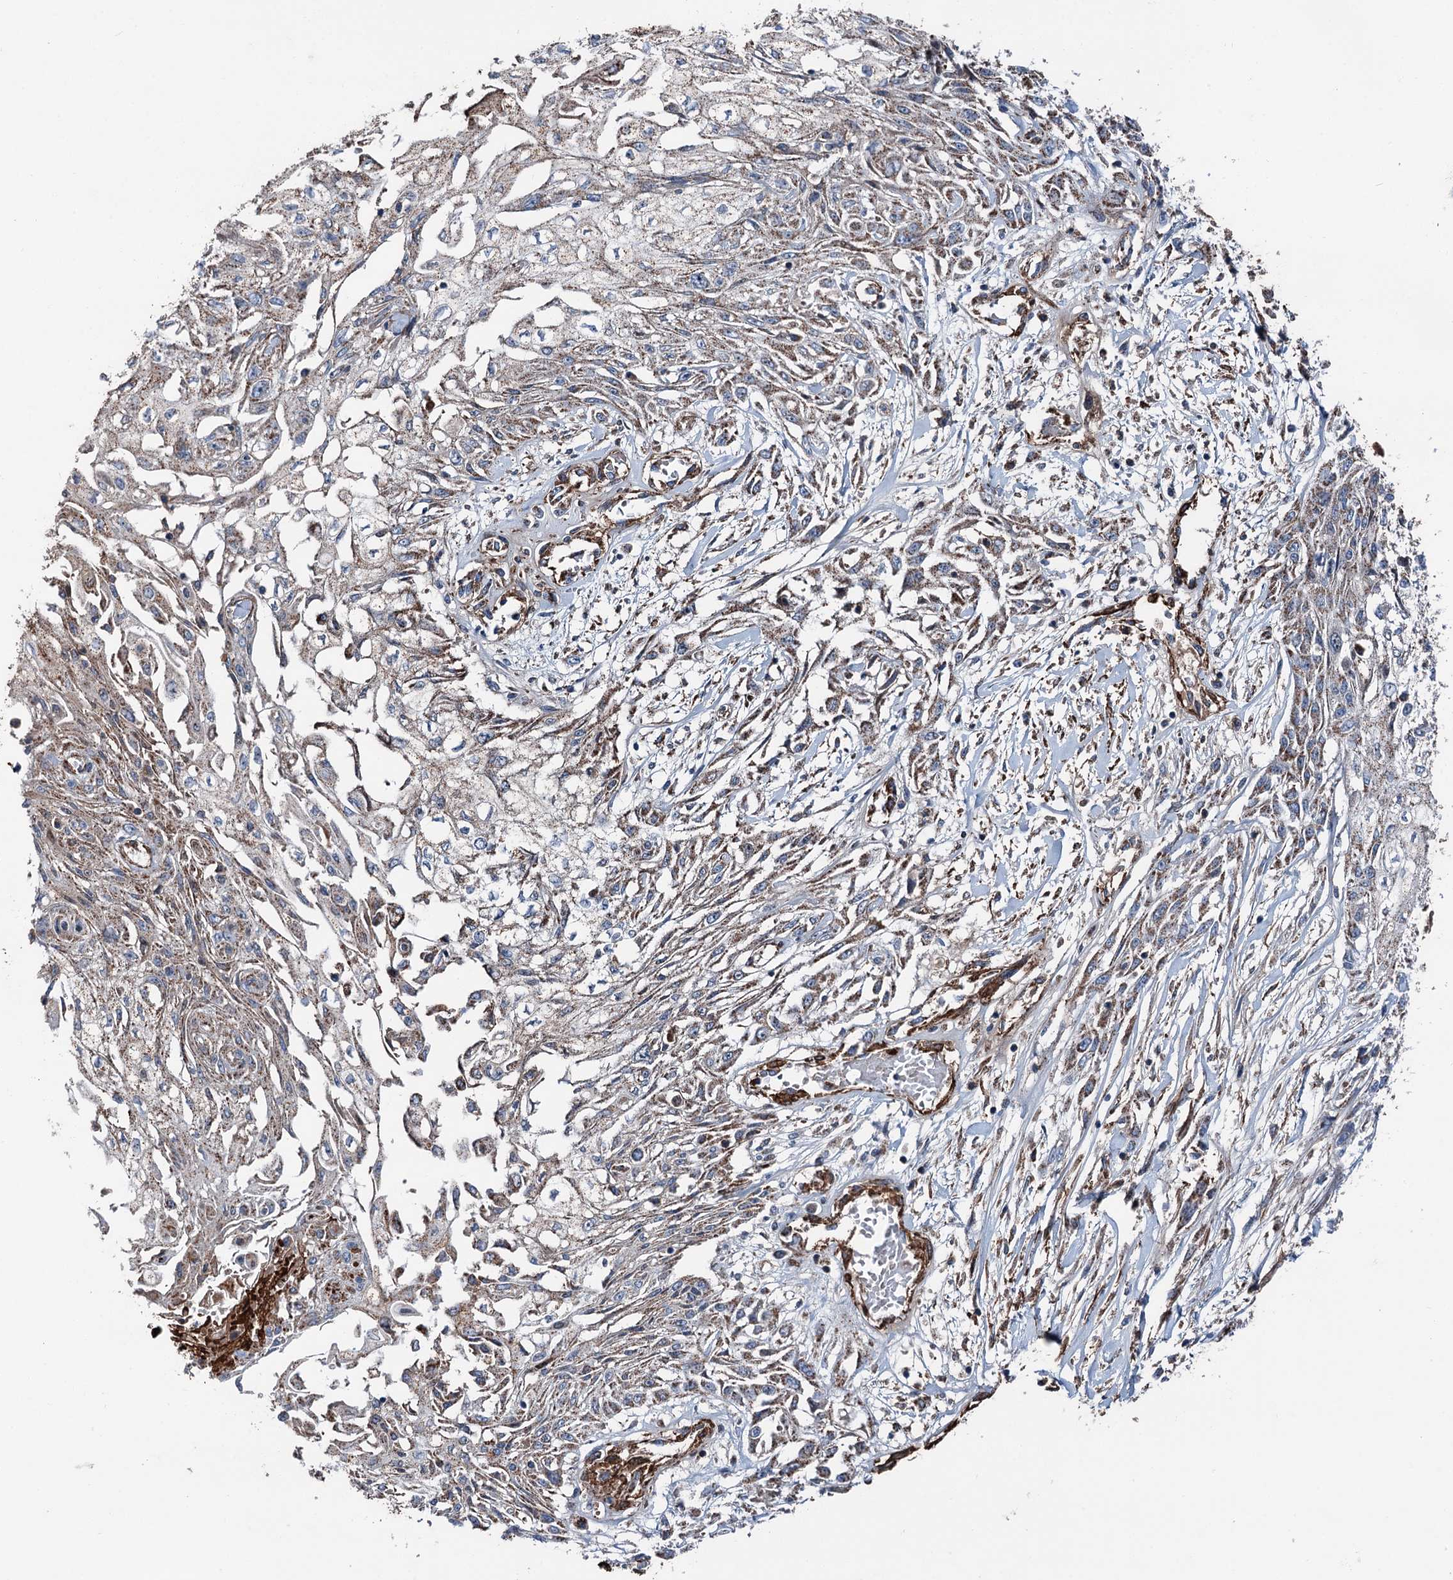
{"staining": {"intensity": "weak", "quantity": "25%-75%", "location": "cytoplasmic/membranous"}, "tissue": "skin cancer", "cell_type": "Tumor cells", "image_type": "cancer", "snomed": [{"axis": "morphology", "description": "Squamous cell carcinoma, NOS"}, {"axis": "morphology", "description": "Squamous cell carcinoma, metastatic, NOS"}, {"axis": "topography", "description": "Skin"}, {"axis": "topography", "description": "Lymph node"}], "caption": "This micrograph demonstrates immunohistochemistry staining of skin metastatic squamous cell carcinoma, with low weak cytoplasmic/membranous positivity in about 25%-75% of tumor cells.", "gene": "DDIAS", "patient": {"sex": "male", "age": 75}}